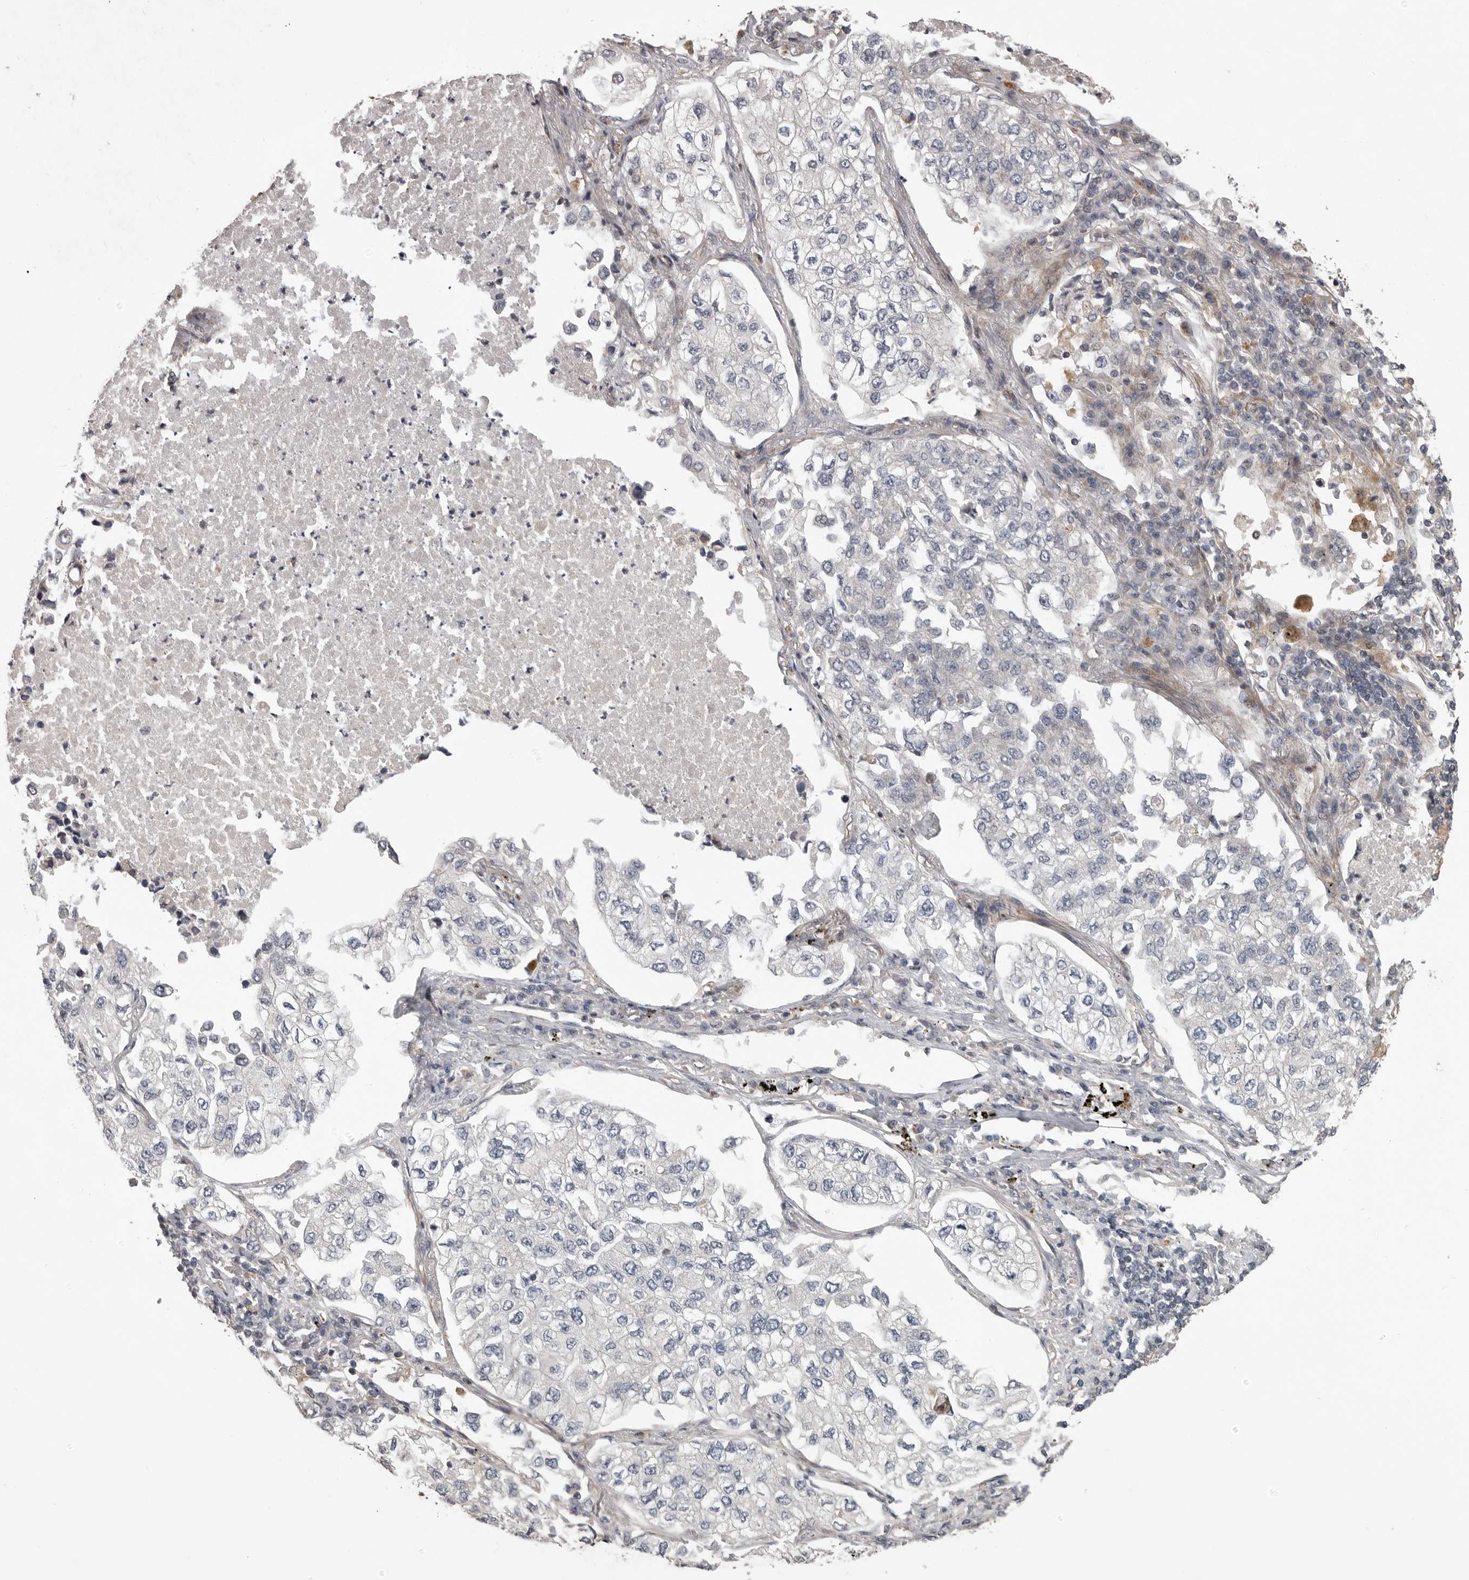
{"staining": {"intensity": "weak", "quantity": "25%-75%", "location": "cytoplasmic/membranous"}, "tissue": "lung cancer", "cell_type": "Tumor cells", "image_type": "cancer", "snomed": [{"axis": "morphology", "description": "Adenocarcinoma, NOS"}, {"axis": "topography", "description": "Lung"}], "caption": "Lung cancer stained with IHC displays weak cytoplasmic/membranous positivity in approximately 25%-75% of tumor cells.", "gene": "ZNRF1", "patient": {"sex": "male", "age": 63}}